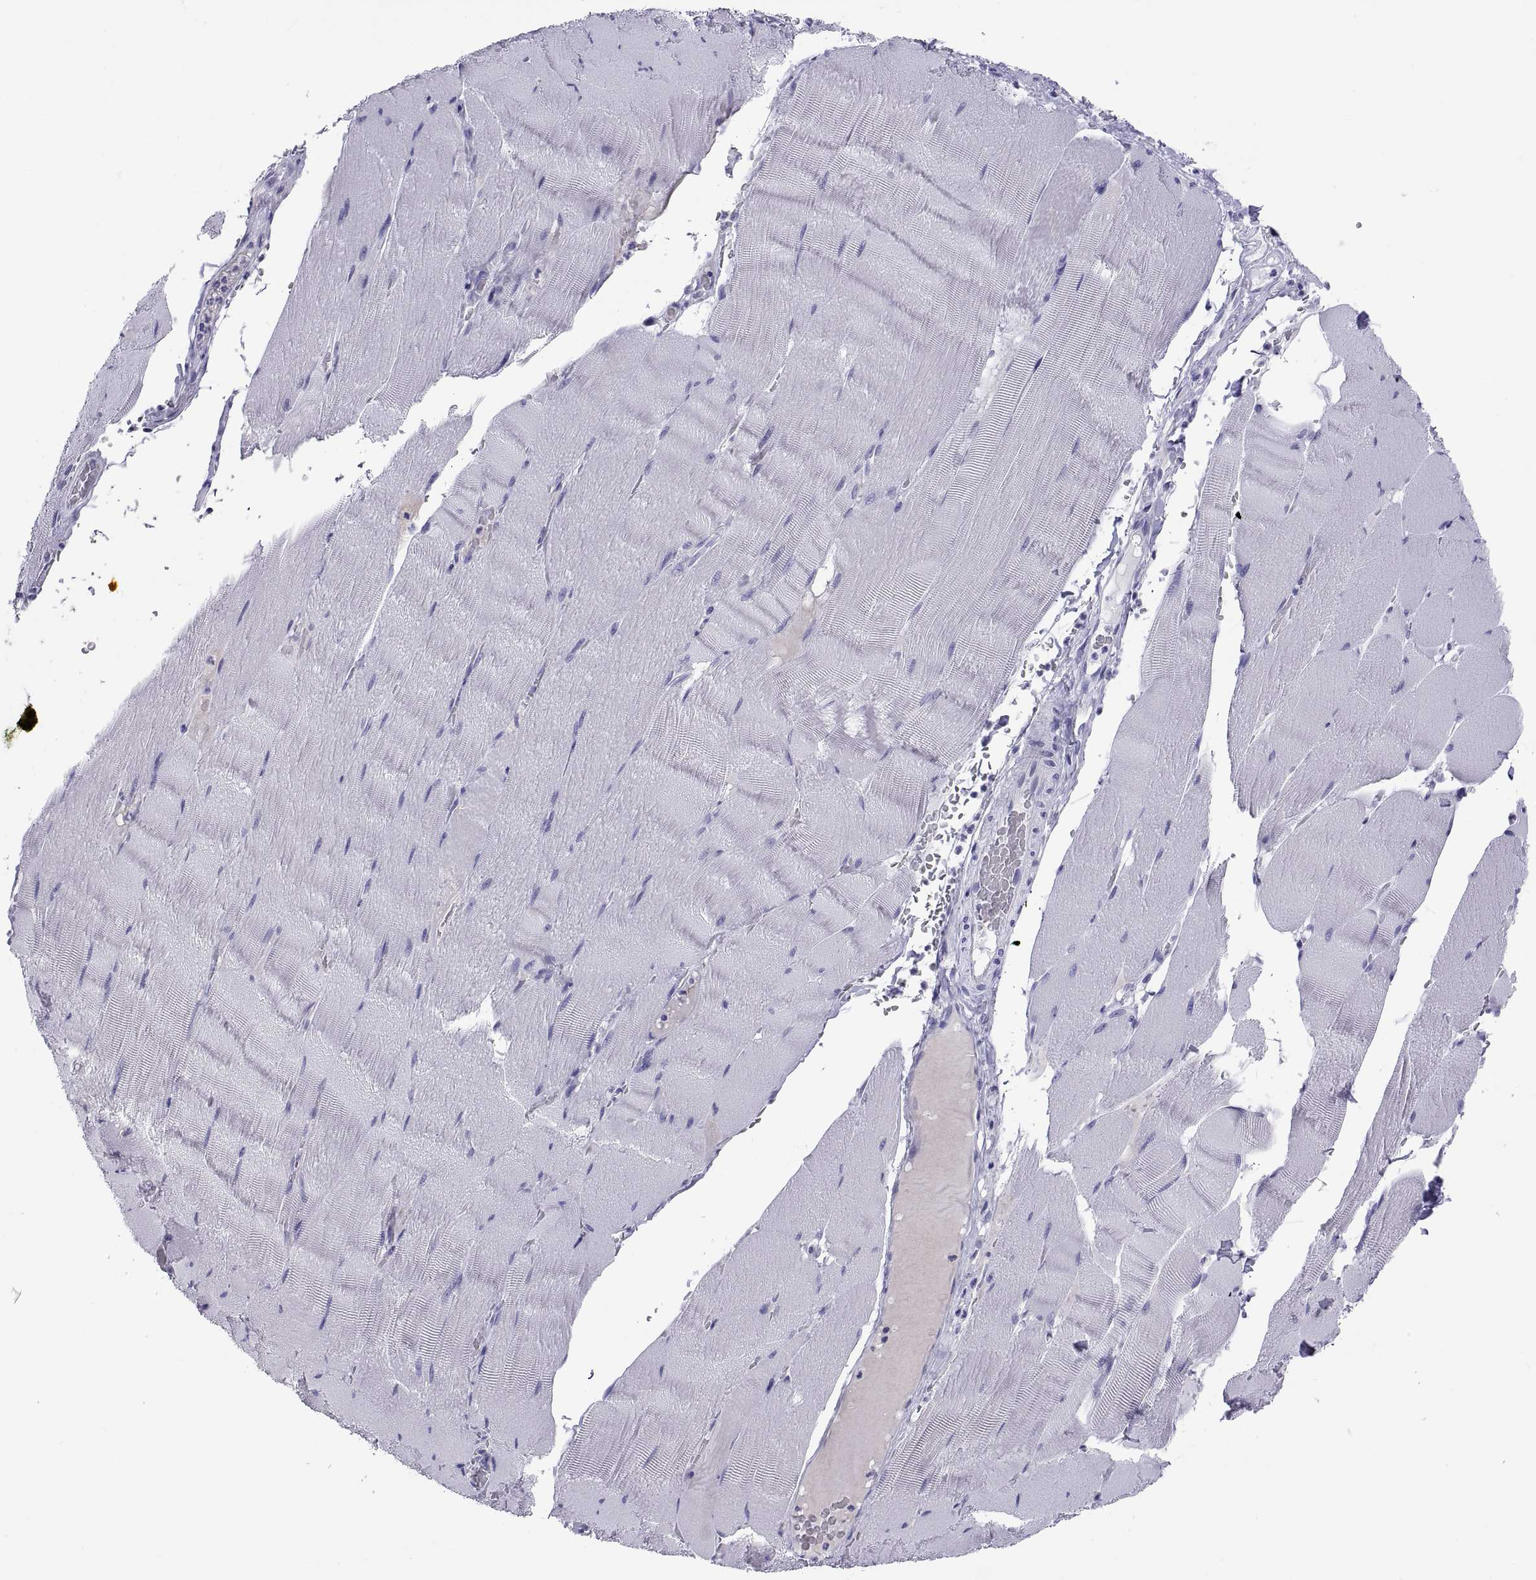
{"staining": {"intensity": "negative", "quantity": "none", "location": "none"}, "tissue": "skeletal muscle", "cell_type": "Myocytes", "image_type": "normal", "snomed": [{"axis": "morphology", "description": "Normal tissue, NOS"}, {"axis": "topography", "description": "Skeletal muscle"}], "caption": "Myocytes show no significant protein expression in normal skeletal muscle. Nuclei are stained in blue.", "gene": "QRICH2", "patient": {"sex": "male", "age": 56}}